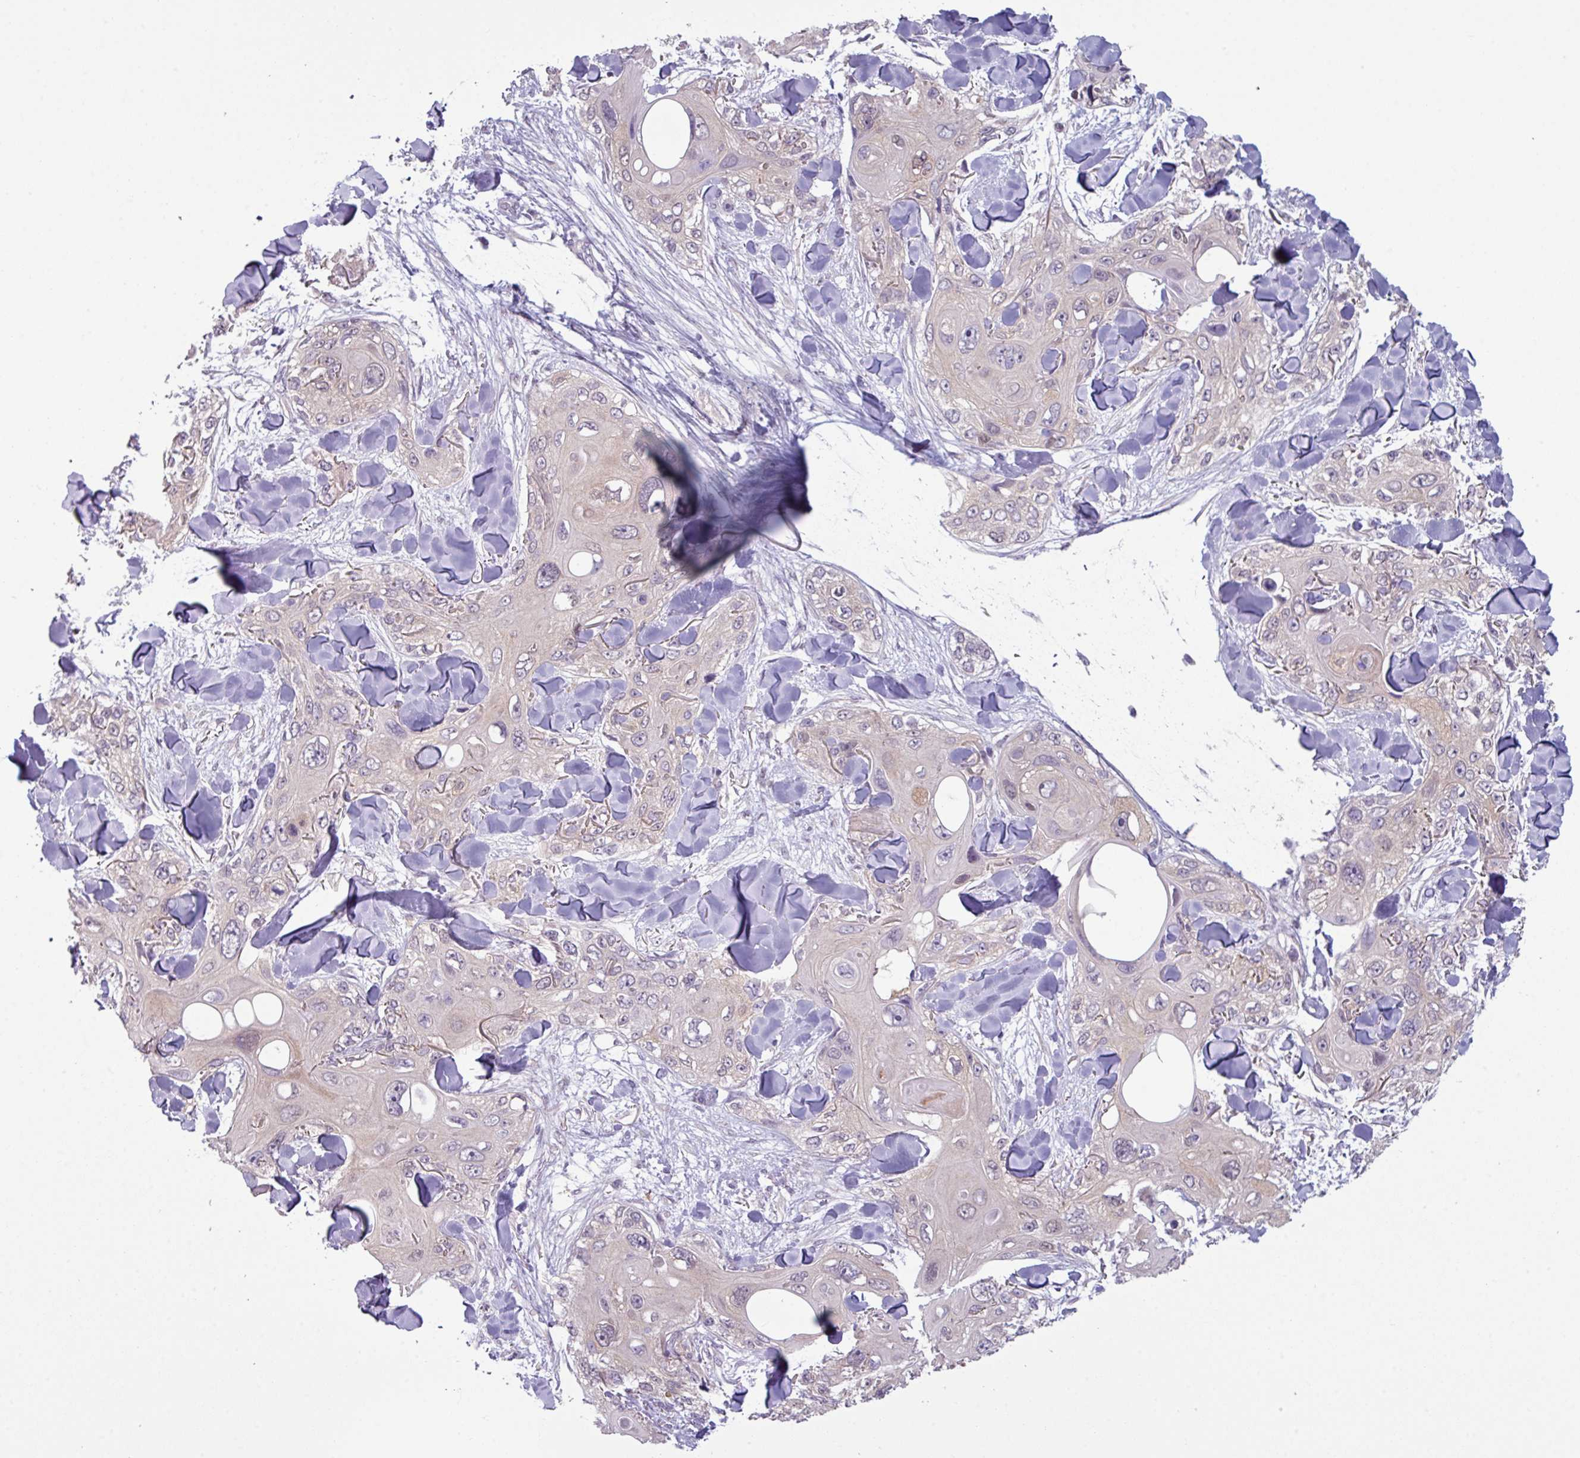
{"staining": {"intensity": "negative", "quantity": "none", "location": "none"}, "tissue": "skin cancer", "cell_type": "Tumor cells", "image_type": "cancer", "snomed": [{"axis": "morphology", "description": "Normal tissue, NOS"}, {"axis": "morphology", "description": "Squamous cell carcinoma, NOS"}, {"axis": "topography", "description": "Skin"}], "caption": "A high-resolution image shows IHC staining of skin squamous cell carcinoma, which exhibits no significant expression in tumor cells.", "gene": "TTLL12", "patient": {"sex": "male", "age": 72}}